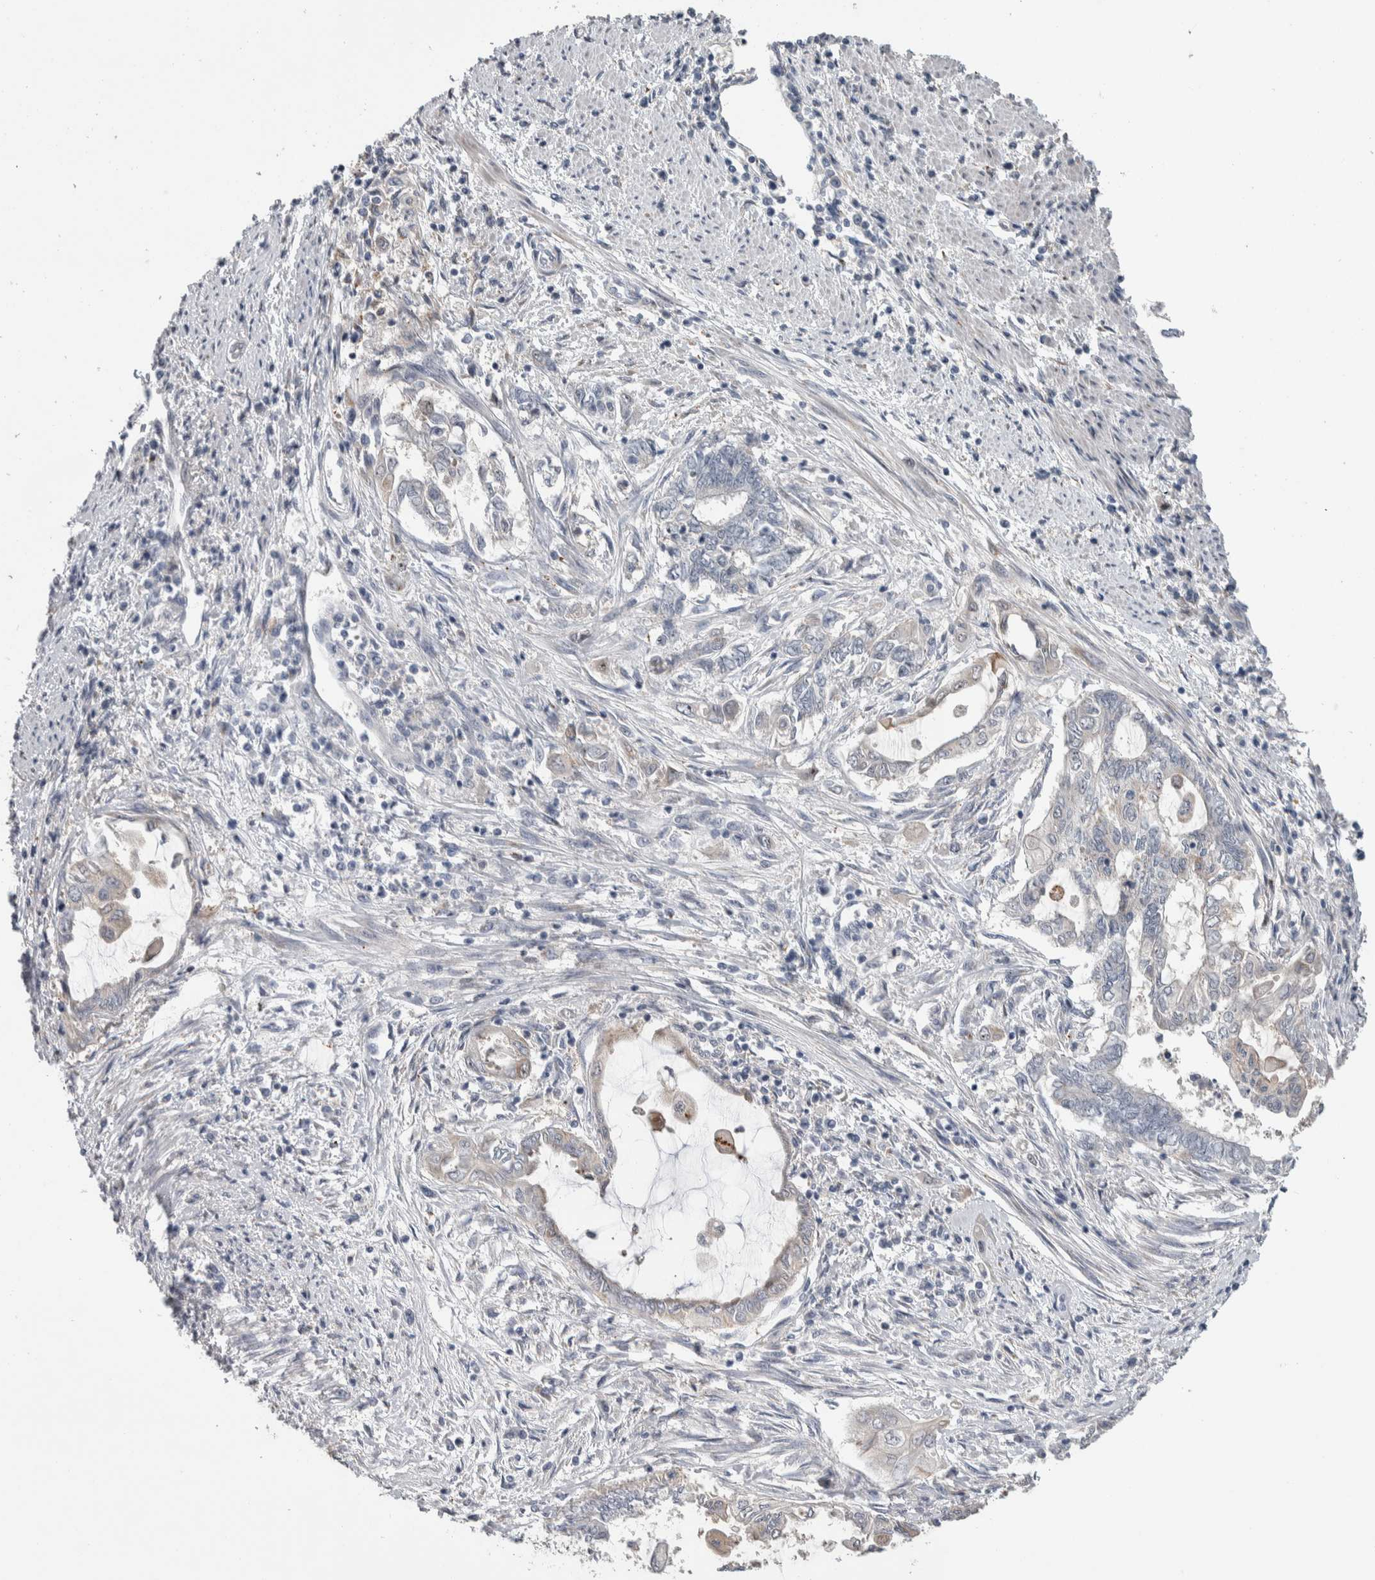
{"staining": {"intensity": "negative", "quantity": "none", "location": "none"}, "tissue": "endometrial cancer", "cell_type": "Tumor cells", "image_type": "cancer", "snomed": [{"axis": "morphology", "description": "Adenocarcinoma, NOS"}, {"axis": "topography", "description": "Uterus"}, {"axis": "topography", "description": "Endometrium"}], "caption": "The histopathology image reveals no significant expression in tumor cells of endometrial cancer. The staining was performed using DAB (3,3'-diaminobenzidine) to visualize the protein expression in brown, while the nuclei were stained in blue with hematoxylin (Magnification: 20x).", "gene": "PRRG4", "patient": {"sex": "female", "age": 70}}